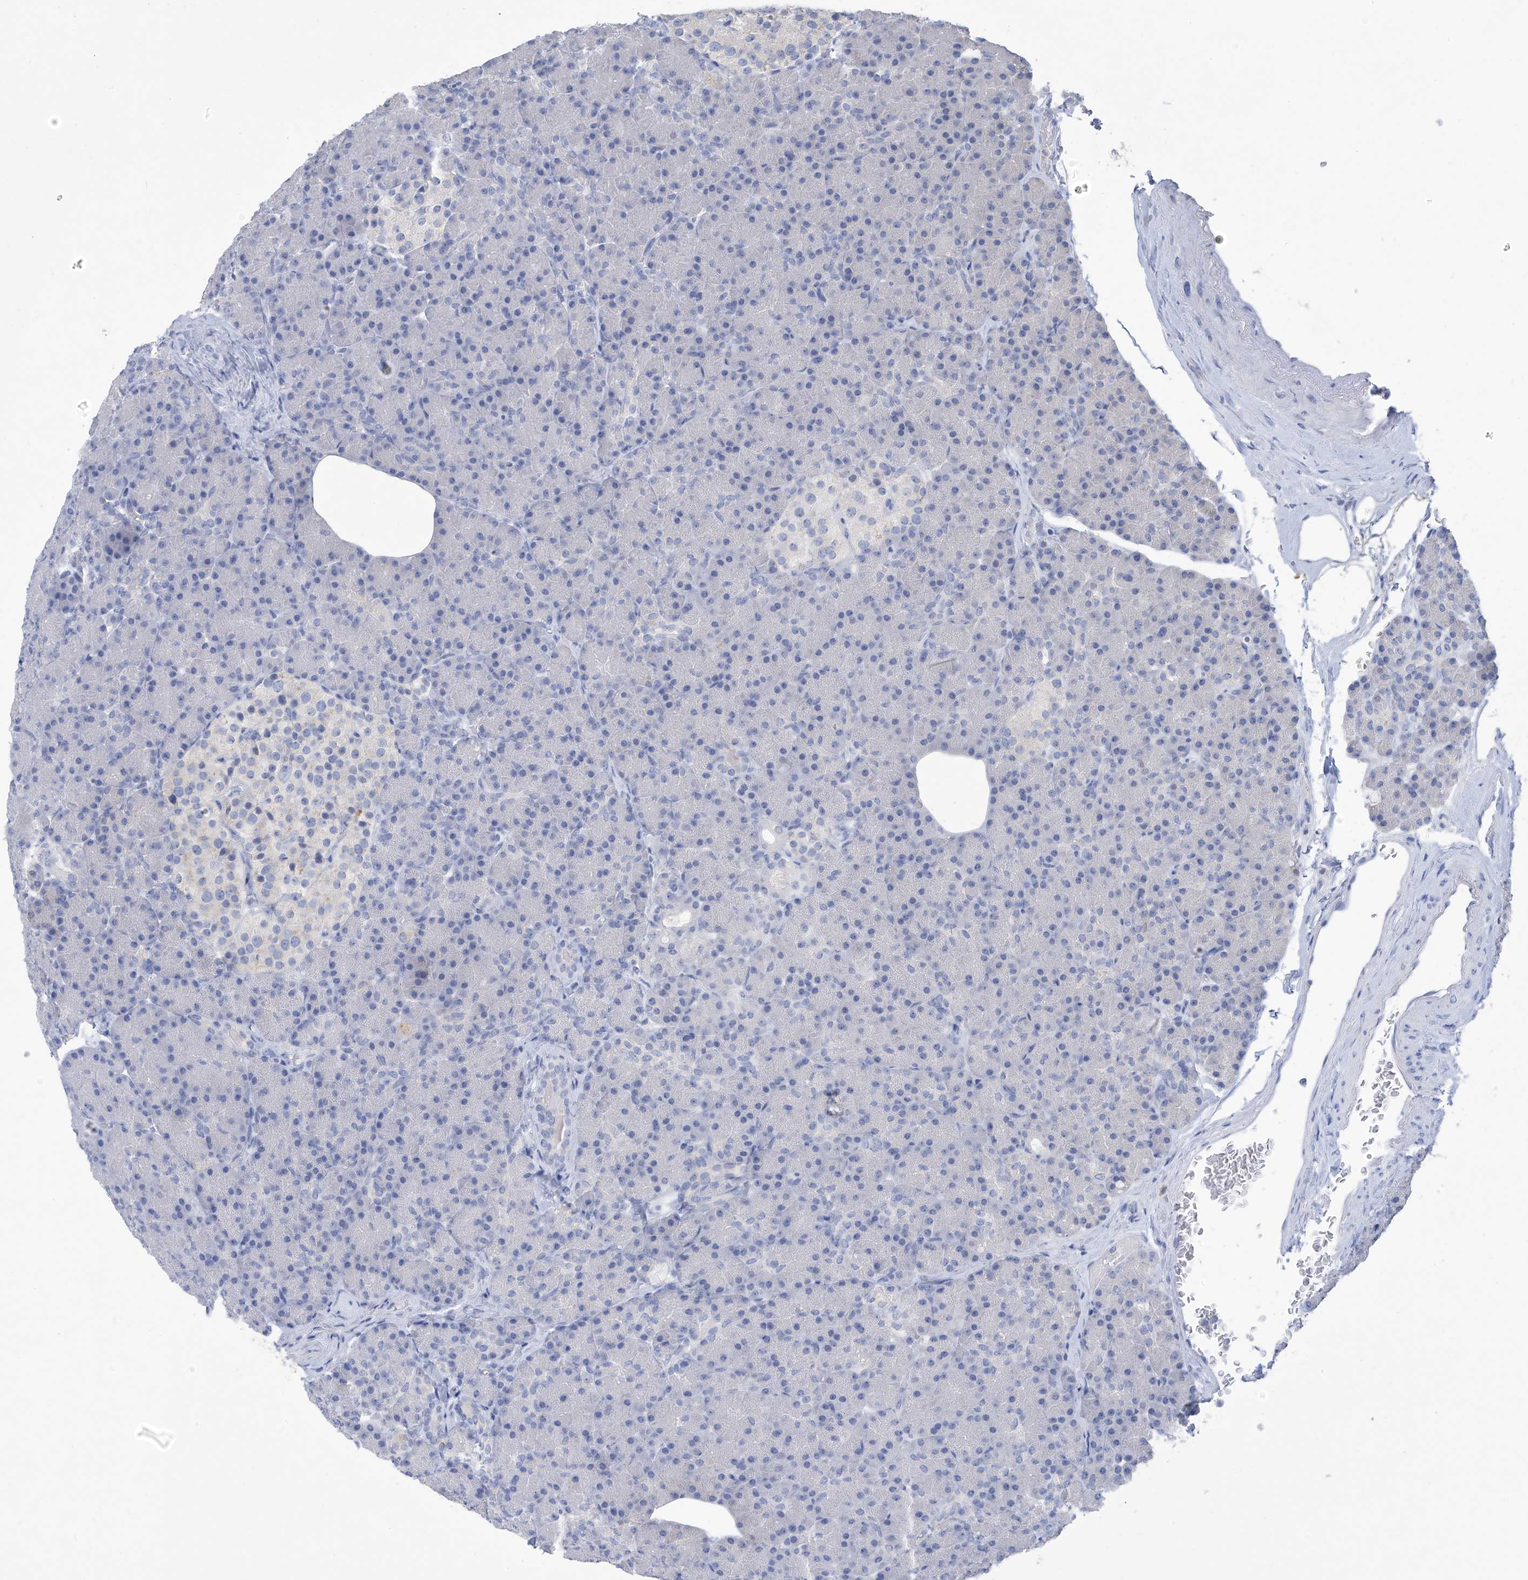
{"staining": {"intensity": "negative", "quantity": "none", "location": "none"}, "tissue": "pancreas", "cell_type": "Exocrine glandular cells", "image_type": "normal", "snomed": [{"axis": "morphology", "description": "Normal tissue, NOS"}, {"axis": "topography", "description": "Pancreas"}], "caption": "Image shows no protein expression in exocrine glandular cells of benign pancreas.", "gene": "OGT", "patient": {"sex": "female", "age": 43}}